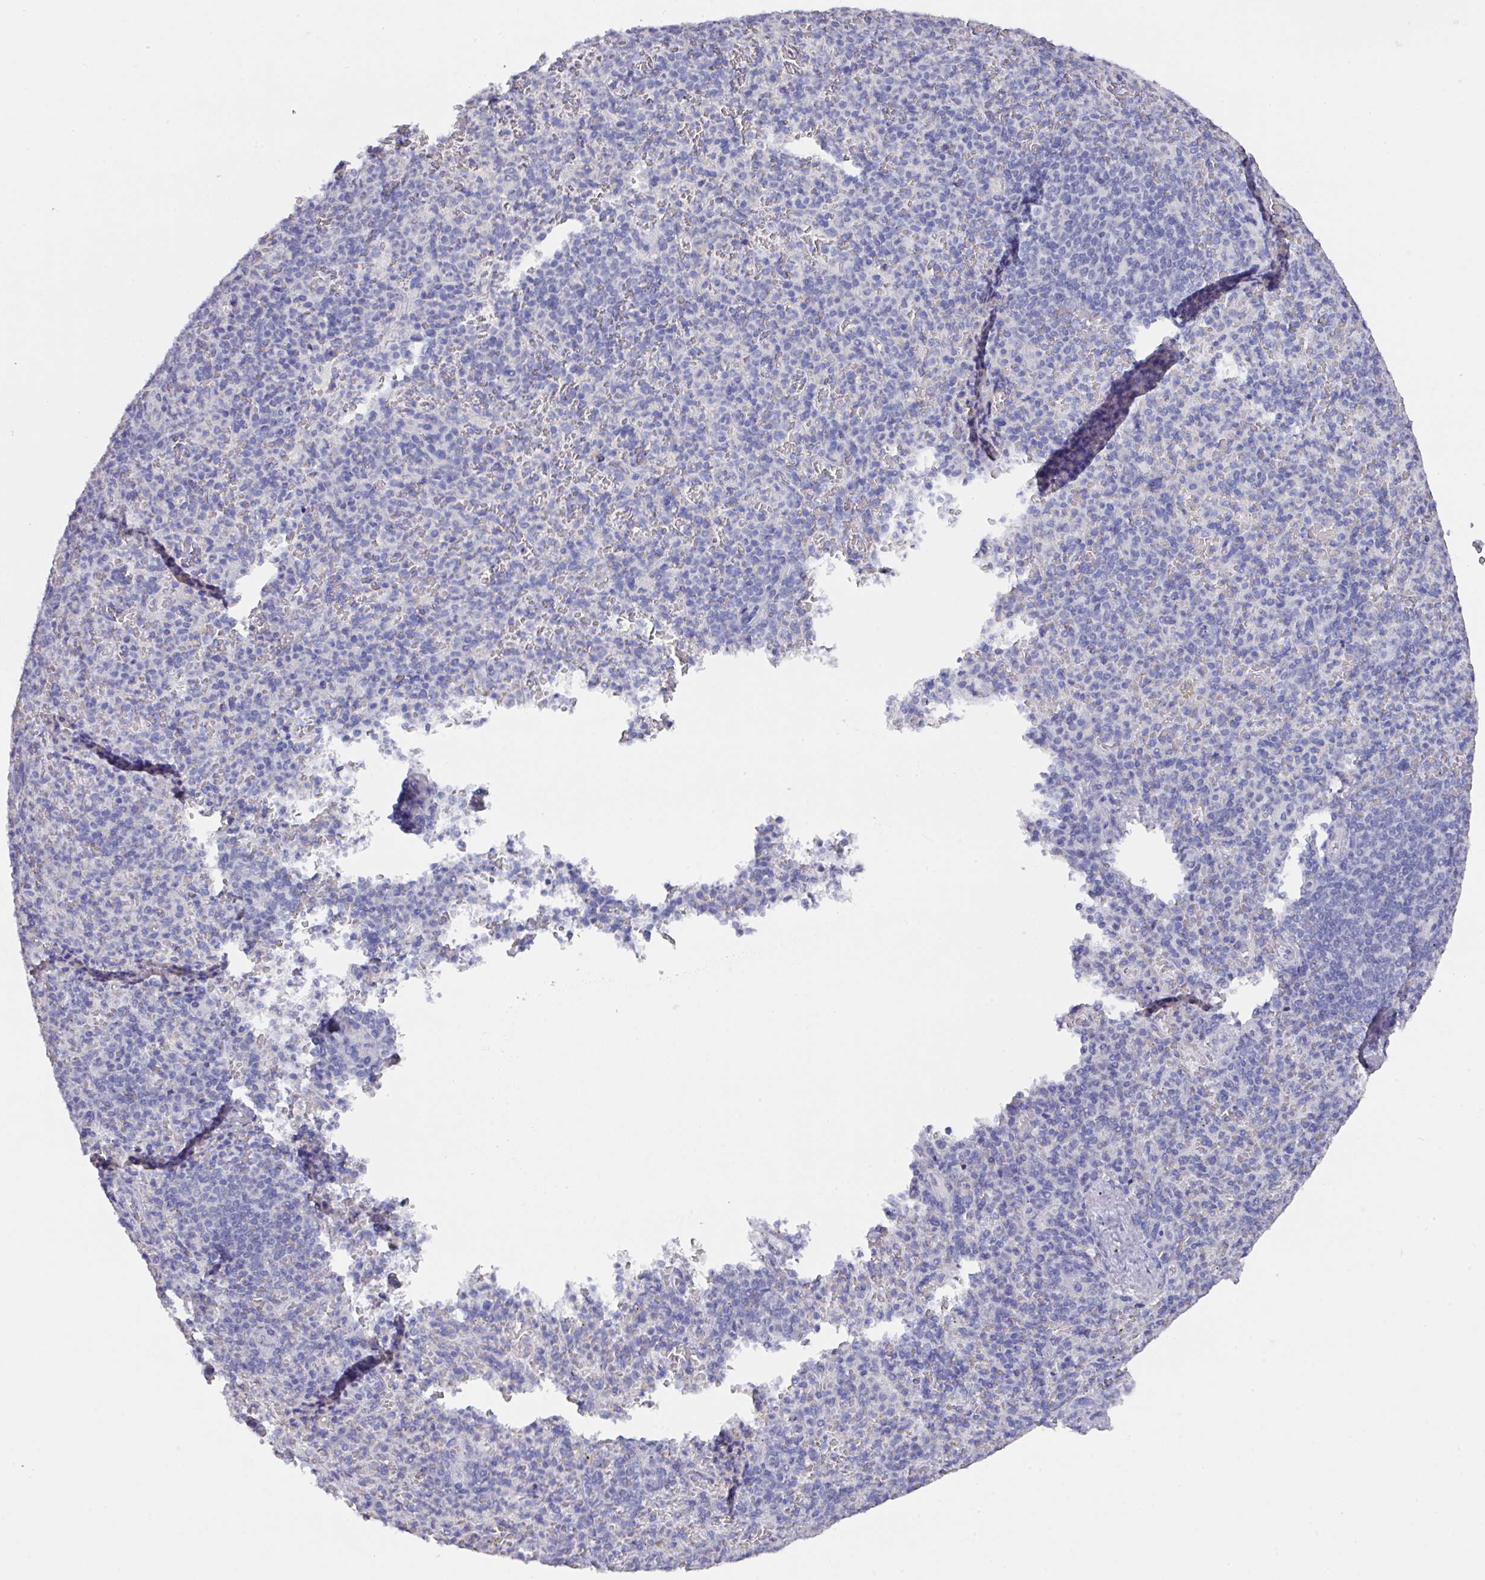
{"staining": {"intensity": "negative", "quantity": "none", "location": "none"}, "tissue": "spleen", "cell_type": "Cells in red pulp", "image_type": "normal", "snomed": [{"axis": "morphology", "description": "Normal tissue, NOS"}, {"axis": "topography", "description": "Spleen"}], "caption": "The image shows no staining of cells in red pulp in normal spleen.", "gene": "DAZ1", "patient": {"sex": "female", "age": 74}}